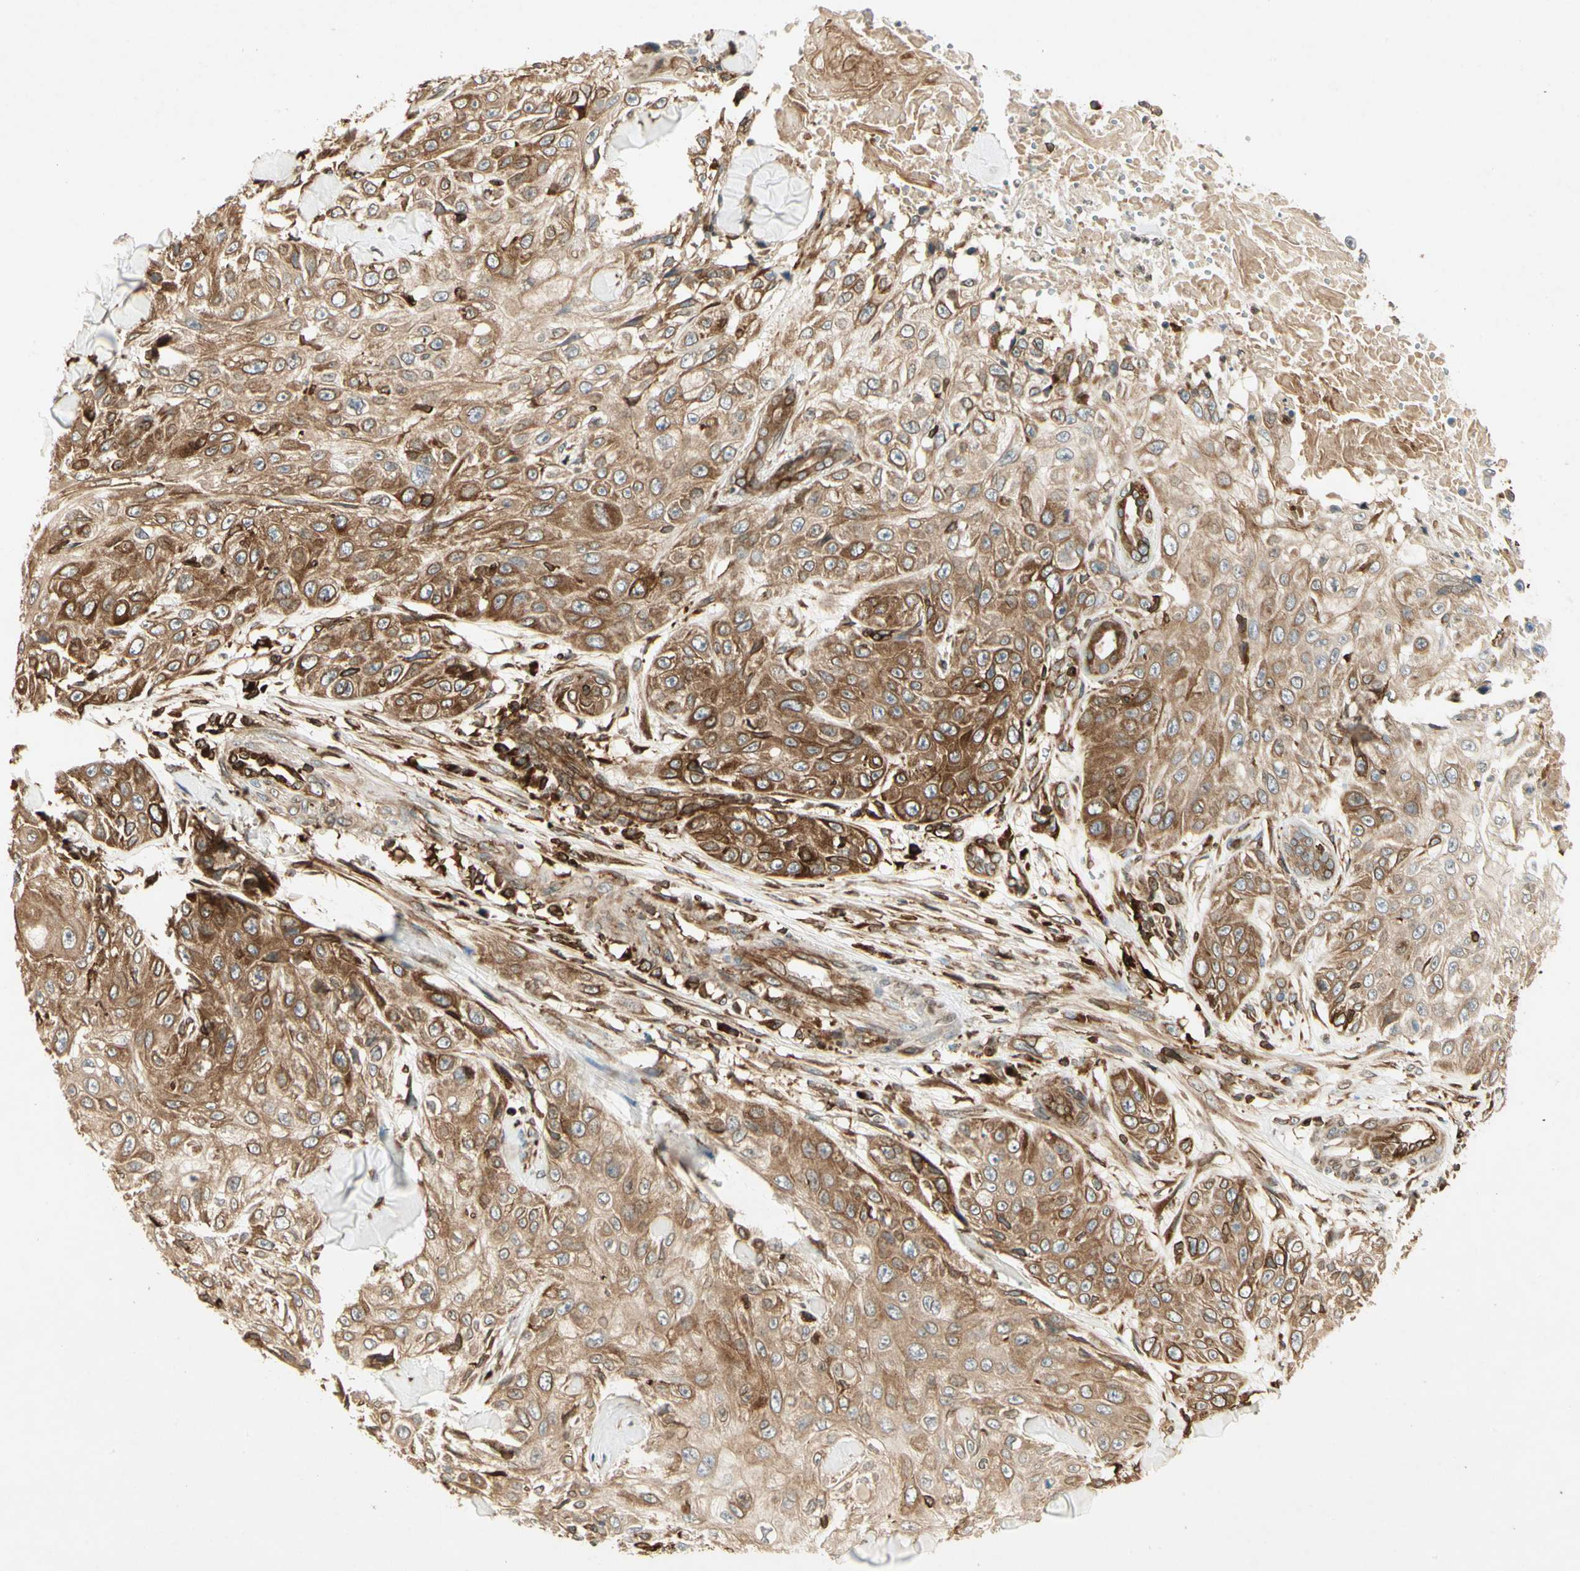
{"staining": {"intensity": "strong", "quantity": ">75%", "location": "cytoplasmic/membranous"}, "tissue": "skin cancer", "cell_type": "Tumor cells", "image_type": "cancer", "snomed": [{"axis": "morphology", "description": "Squamous cell carcinoma, NOS"}, {"axis": "topography", "description": "Skin"}], "caption": "Strong cytoplasmic/membranous staining is present in about >75% of tumor cells in skin squamous cell carcinoma.", "gene": "TAPBP", "patient": {"sex": "male", "age": 86}}